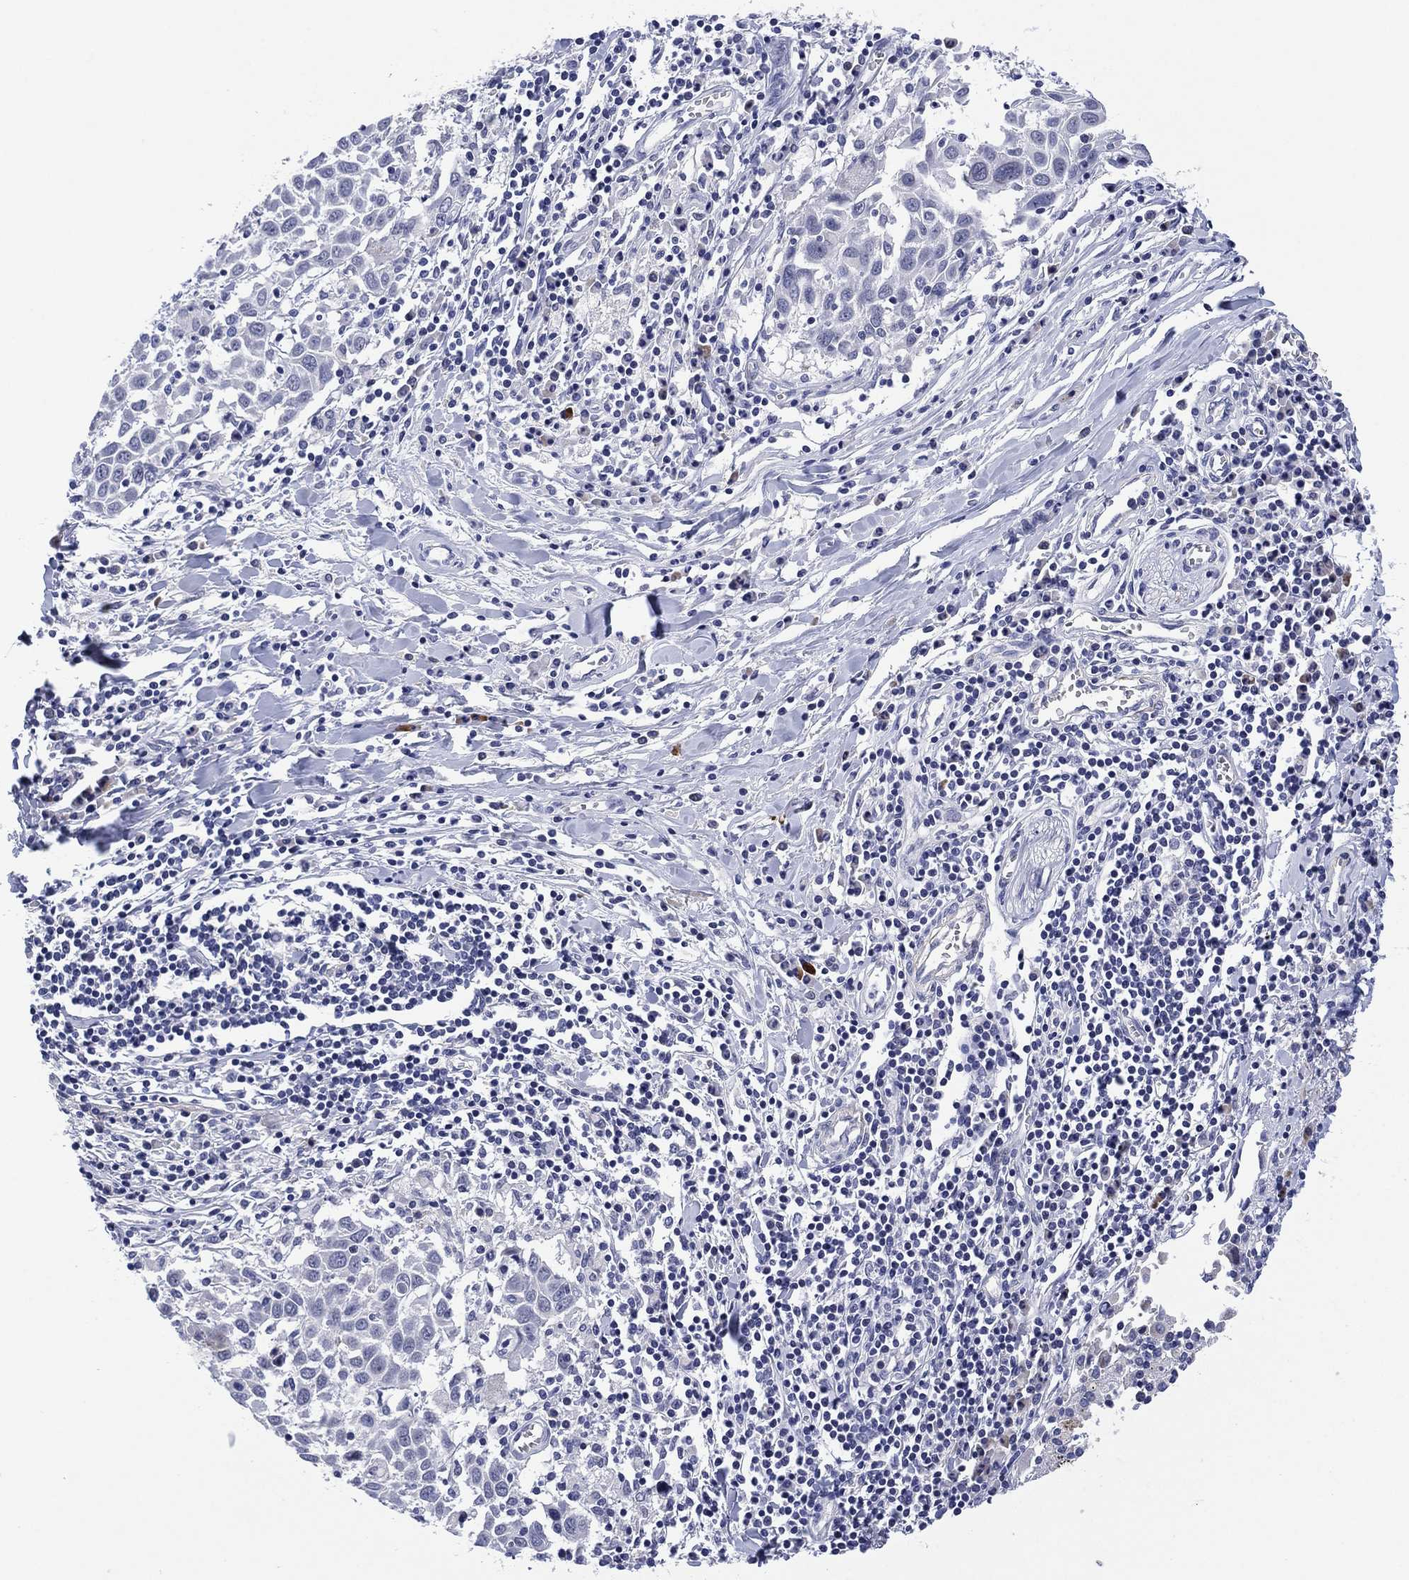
{"staining": {"intensity": "negative", "quantity": "none", "location": "none"}, "tissue": "lung cancer", "cell_type": "Tumor cells", "image_type": "cancer", "snomed": [{"axis": "morphology", "description": "Squamous cell carcinoma, NOS"}, {"axis": "topography", "description": "Lung"}], "caption": "The micrograph displays no staining of tumor cells in lung cancer. (Brightfield microscopy of DAB (3,3'-diaminobenzidine) immunohistochemistry (IHC) at high magnification).", "gene": "CLIP3", "patient": {"sex": "male", "age": 57}}